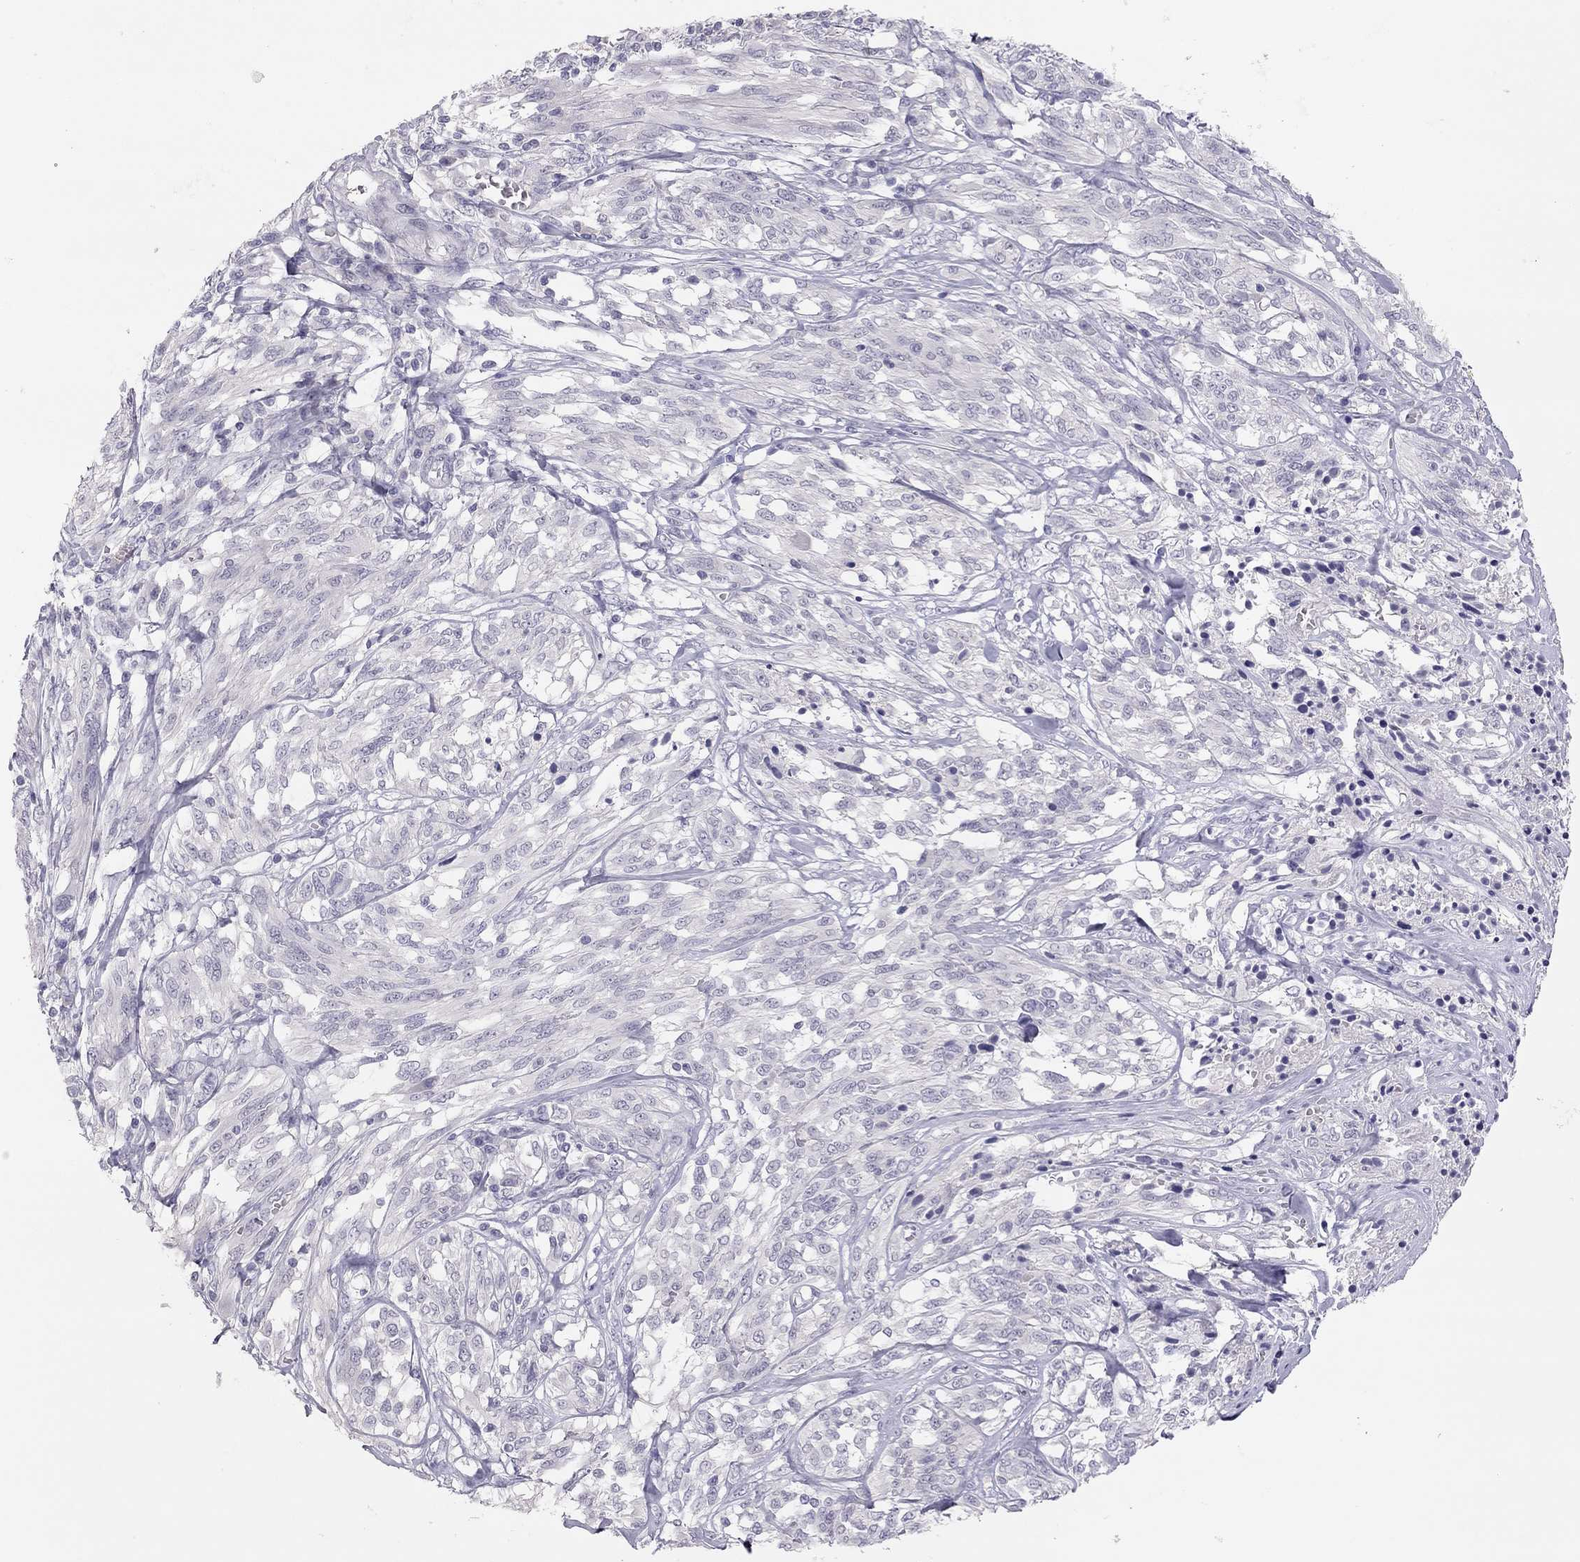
{"staining": {"intensity": "negative", "quantity": "none", "location": "none"}, "tissue": "melanoma", "cell_type": "Tumor cells", "image_type": "cancer", "snomed": [{"axis": "morphology", "description": "Malignant melanoma, NOS"}, {"axis": "topography", "description": "Skin"}], "caption": "There is no significant staining in tumor cells of malignant melanoma.", "gene": "ADORA2A", "patient": {"sex": "female", "age": 91}}